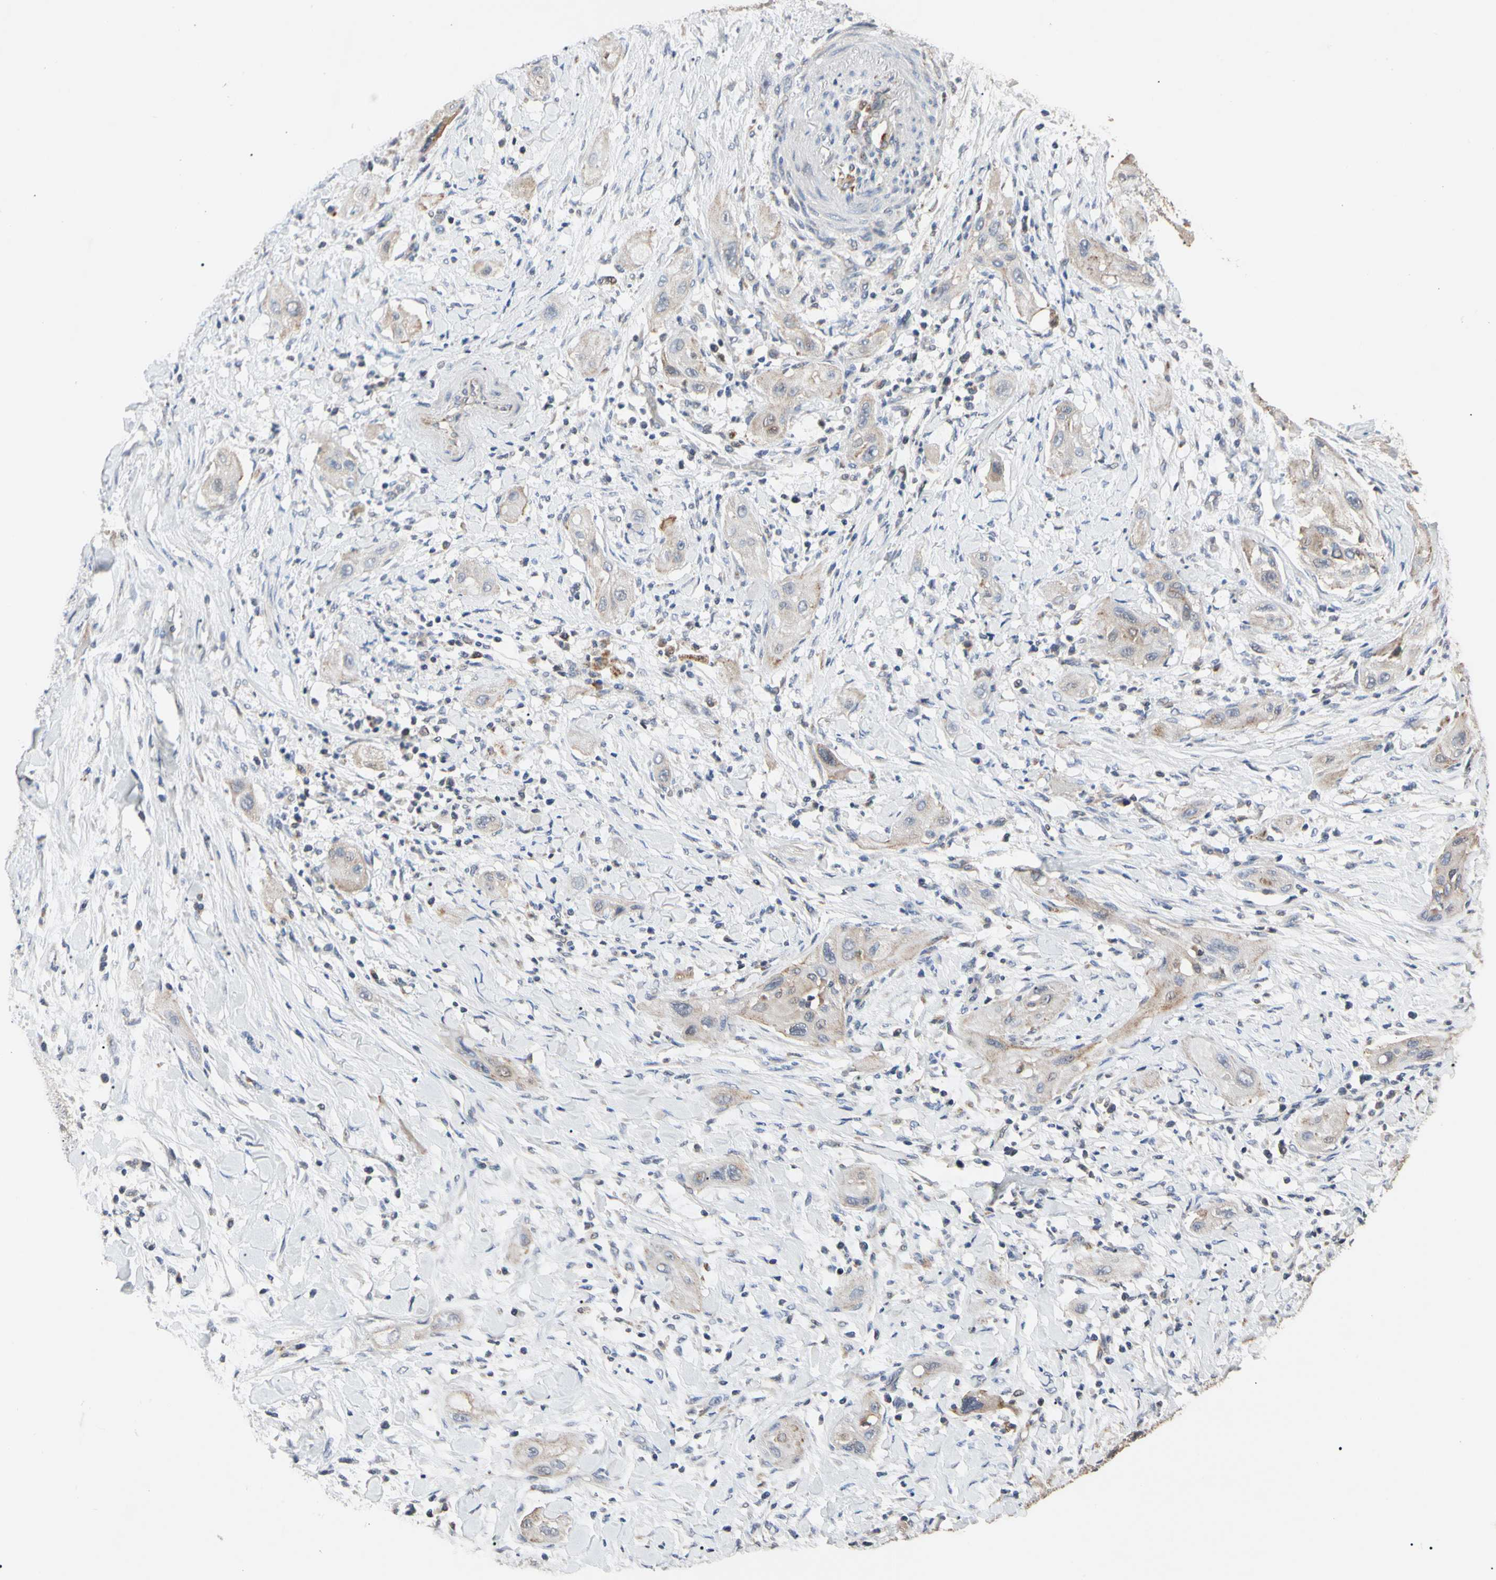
{"staining": {"intensity": "weak", "quantity": "25%-75%", "location": "cytoplasmic/membranous"}, "tissue": "lung cancer", "cell_type": "Tumor cells", "image_type": "cancer", "snomed": [{"axis": "morphology", "description": "Squamous cell carcinoma, NOS"}, {"axis": "topography", "description": "Lung"}], "caption": "Immunohistochemical staining of lung squamous cell carcinoma shows low levels of weak cytoplasmic/membranous protein expression in approximately 25%-75% of tumor cells.", "gene": "GPD2", "patient": {"sex": "female", "age": 47}}